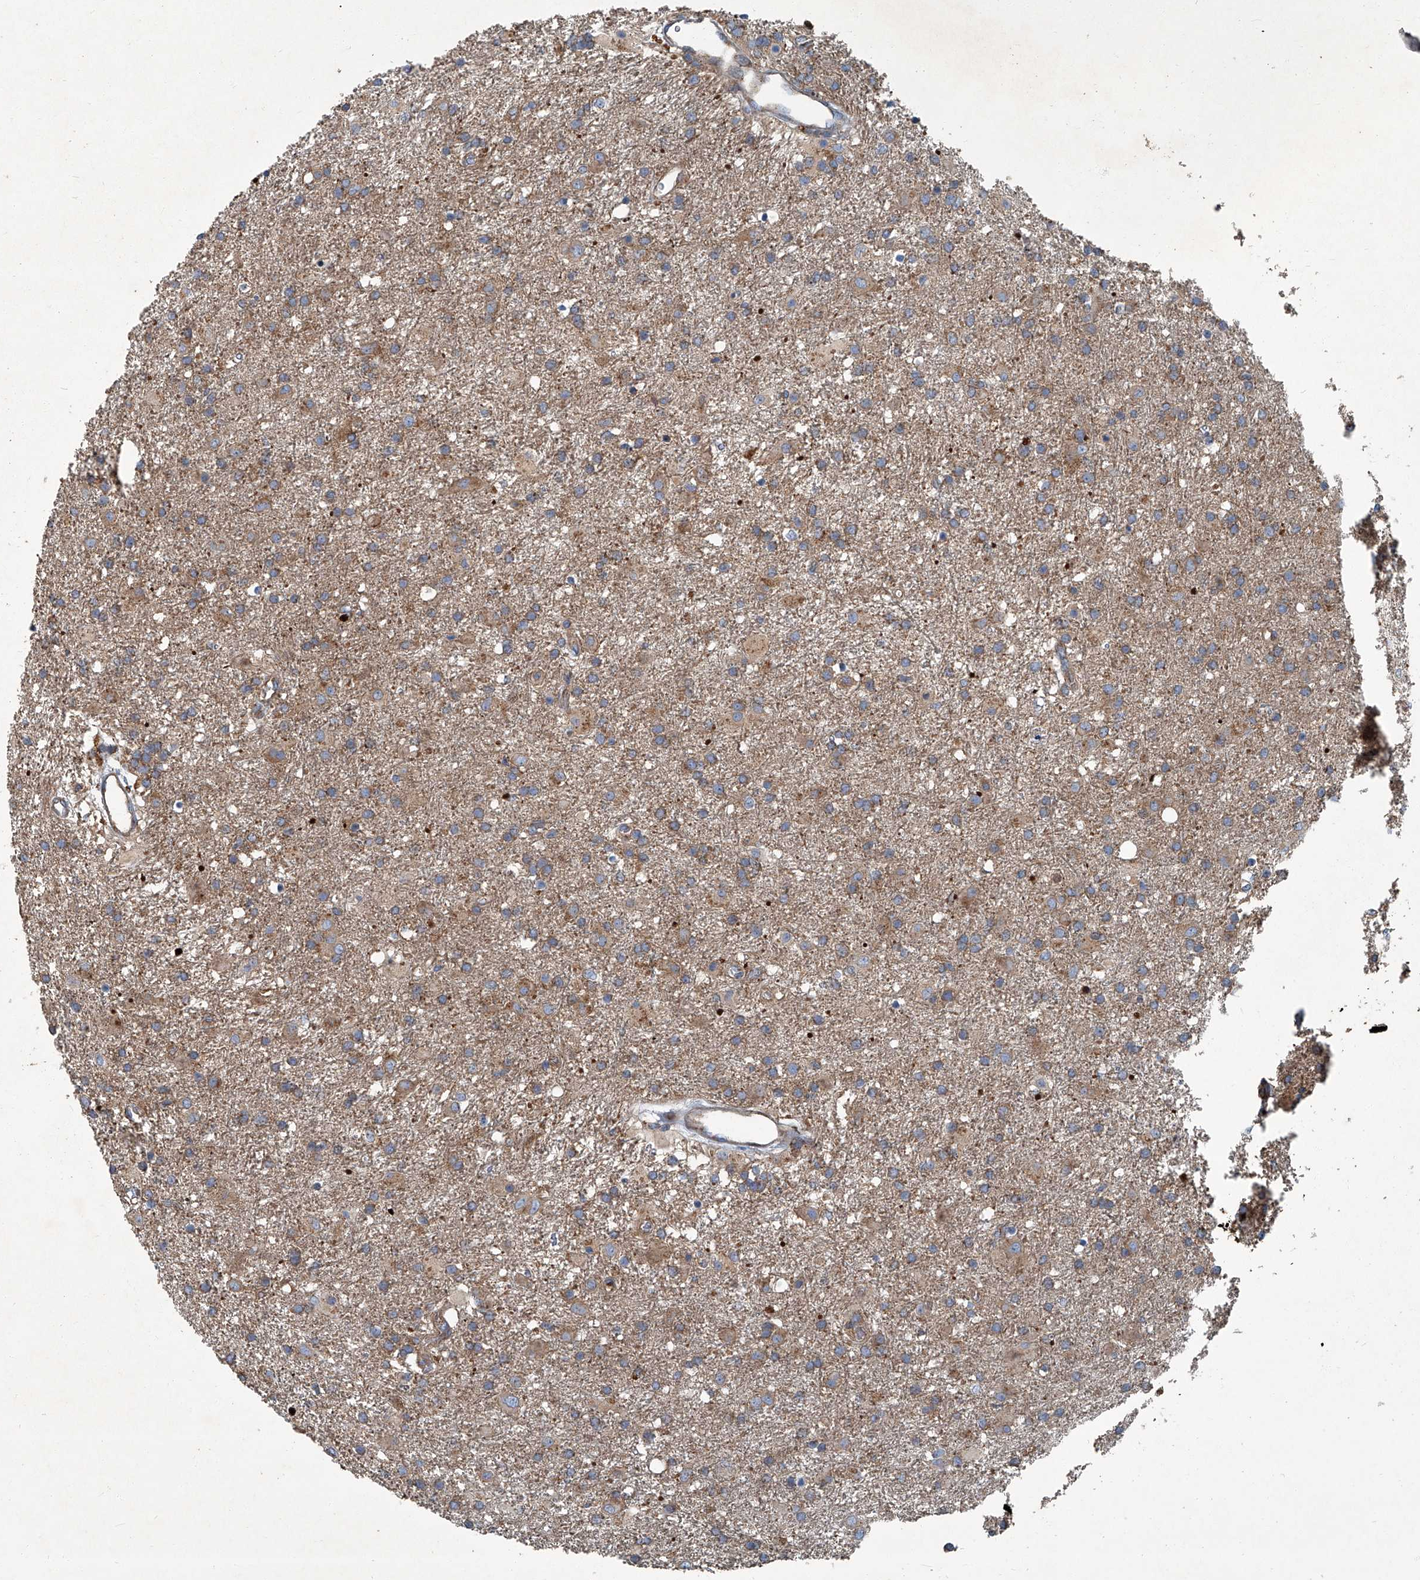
{"staining": {"intensity": "weak", "quantity": "25%-75%", "location": "cytoplasmic/membranous"}, "tissue": "glioma", "cell_type": "Tumor cells", "image_type": "cancer", "snomed": [{"axis": "morphology", "description": "Glioma, malignant, Low grade"}, {"axis": "topography", "description": "Brain"}], "caption": "The micrograph displays staining of glioma, revealing weak cytoplasmic/membranous protein positivity (brown color) within tumor cells.", "gene": "PIGH", "patient": {"sex": "male", "age": 65}}